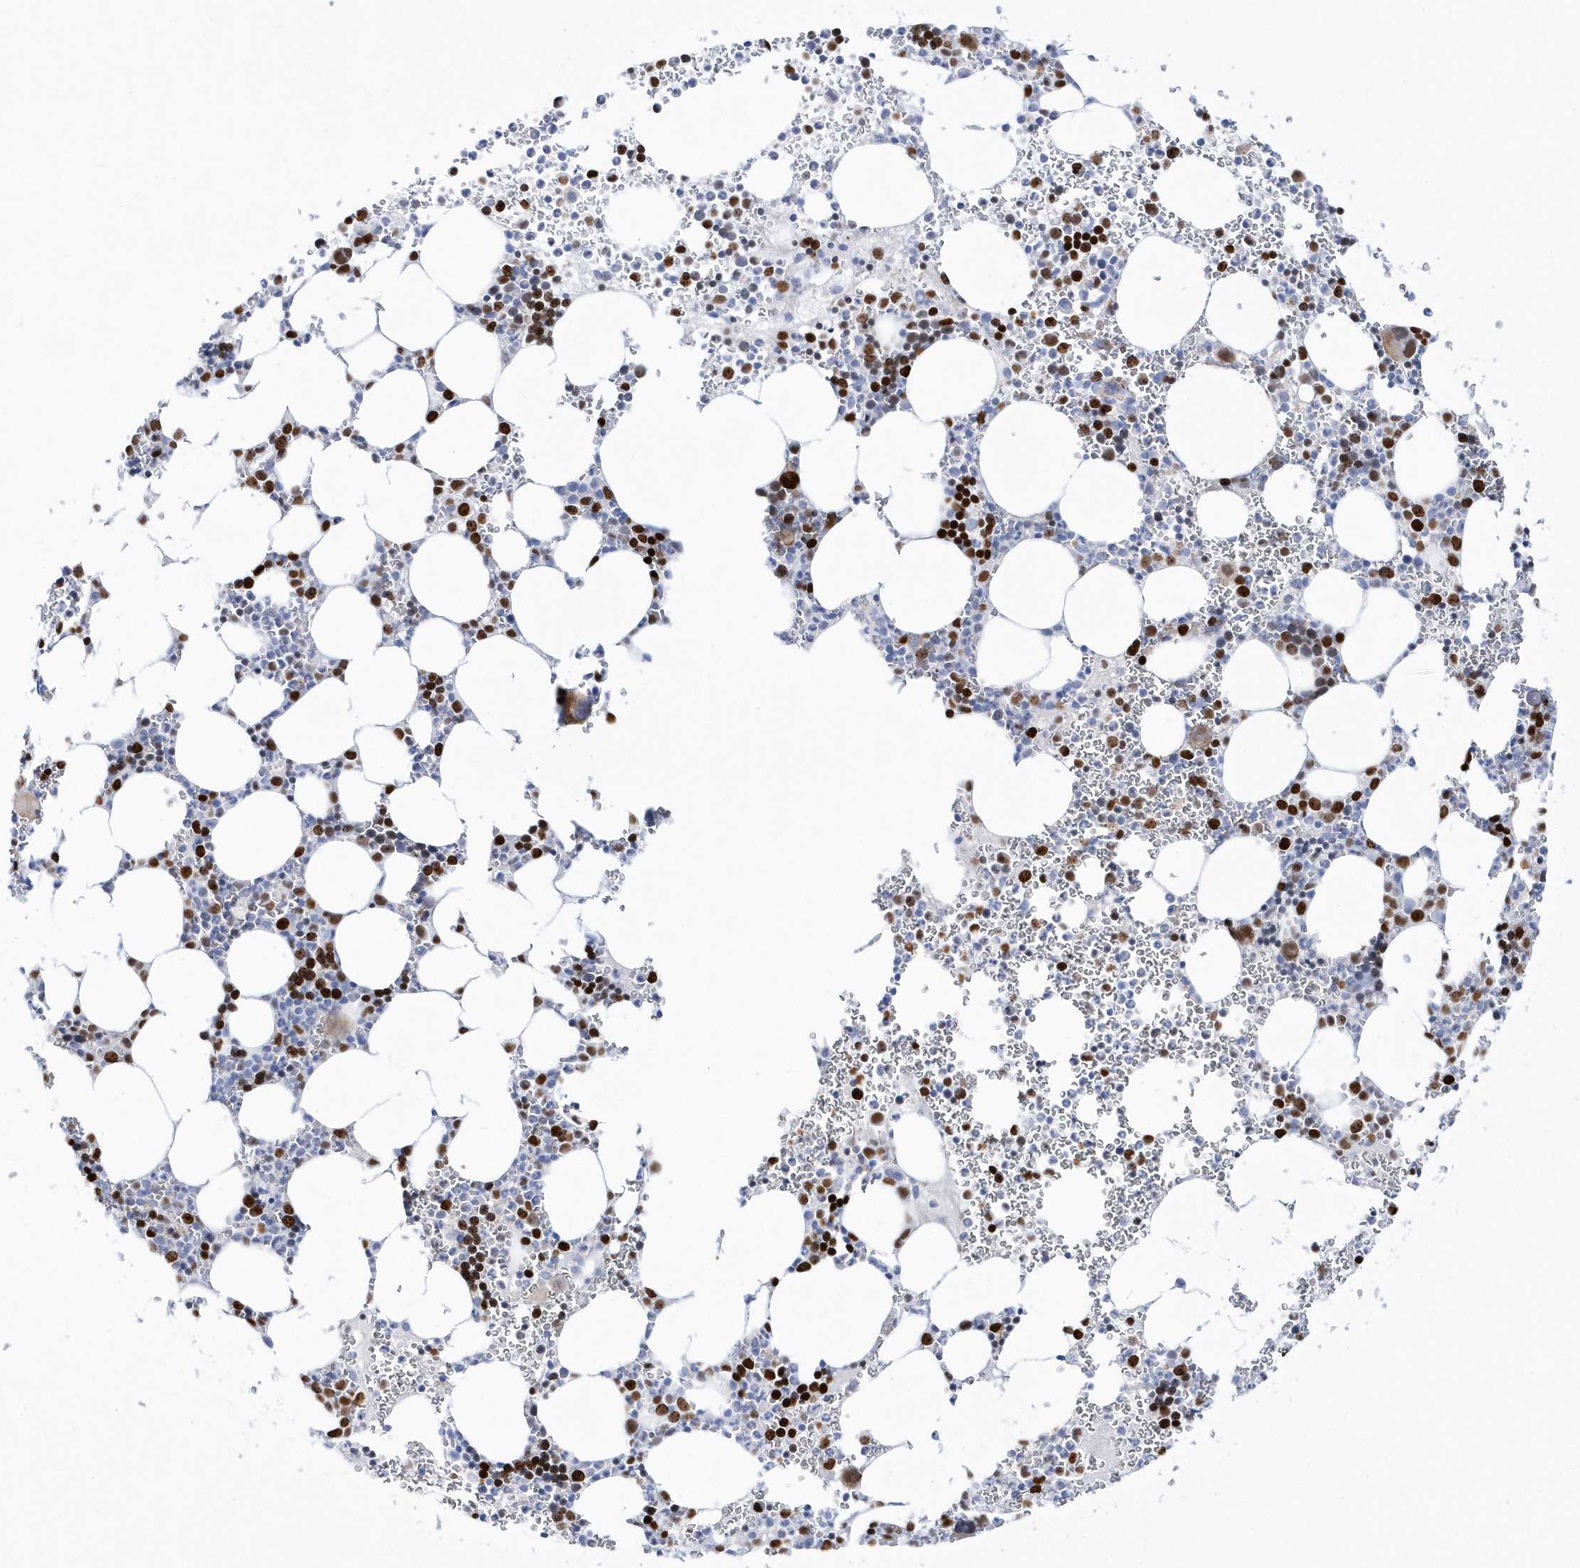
{"staining": {"intensity": "strong", "quantity": "25%-75%", "location": "nuclear"}, "tissue": "bone marrow", "cell_type": "Hematopoietic cells", "image_type": "normal", "snomed": [{"axis": "morphology", "description": "Normal tissue, NOS"}, {"axis": "topography", "description": "Bone marrow"}], "caption": "Hematopoietic cells demonstrate high levels of strong nuclear expression in about 25%-75% of cells in normal bone marrow.", "gene": "TMCO6", "patient": {"sex": "female", "age": 78}}